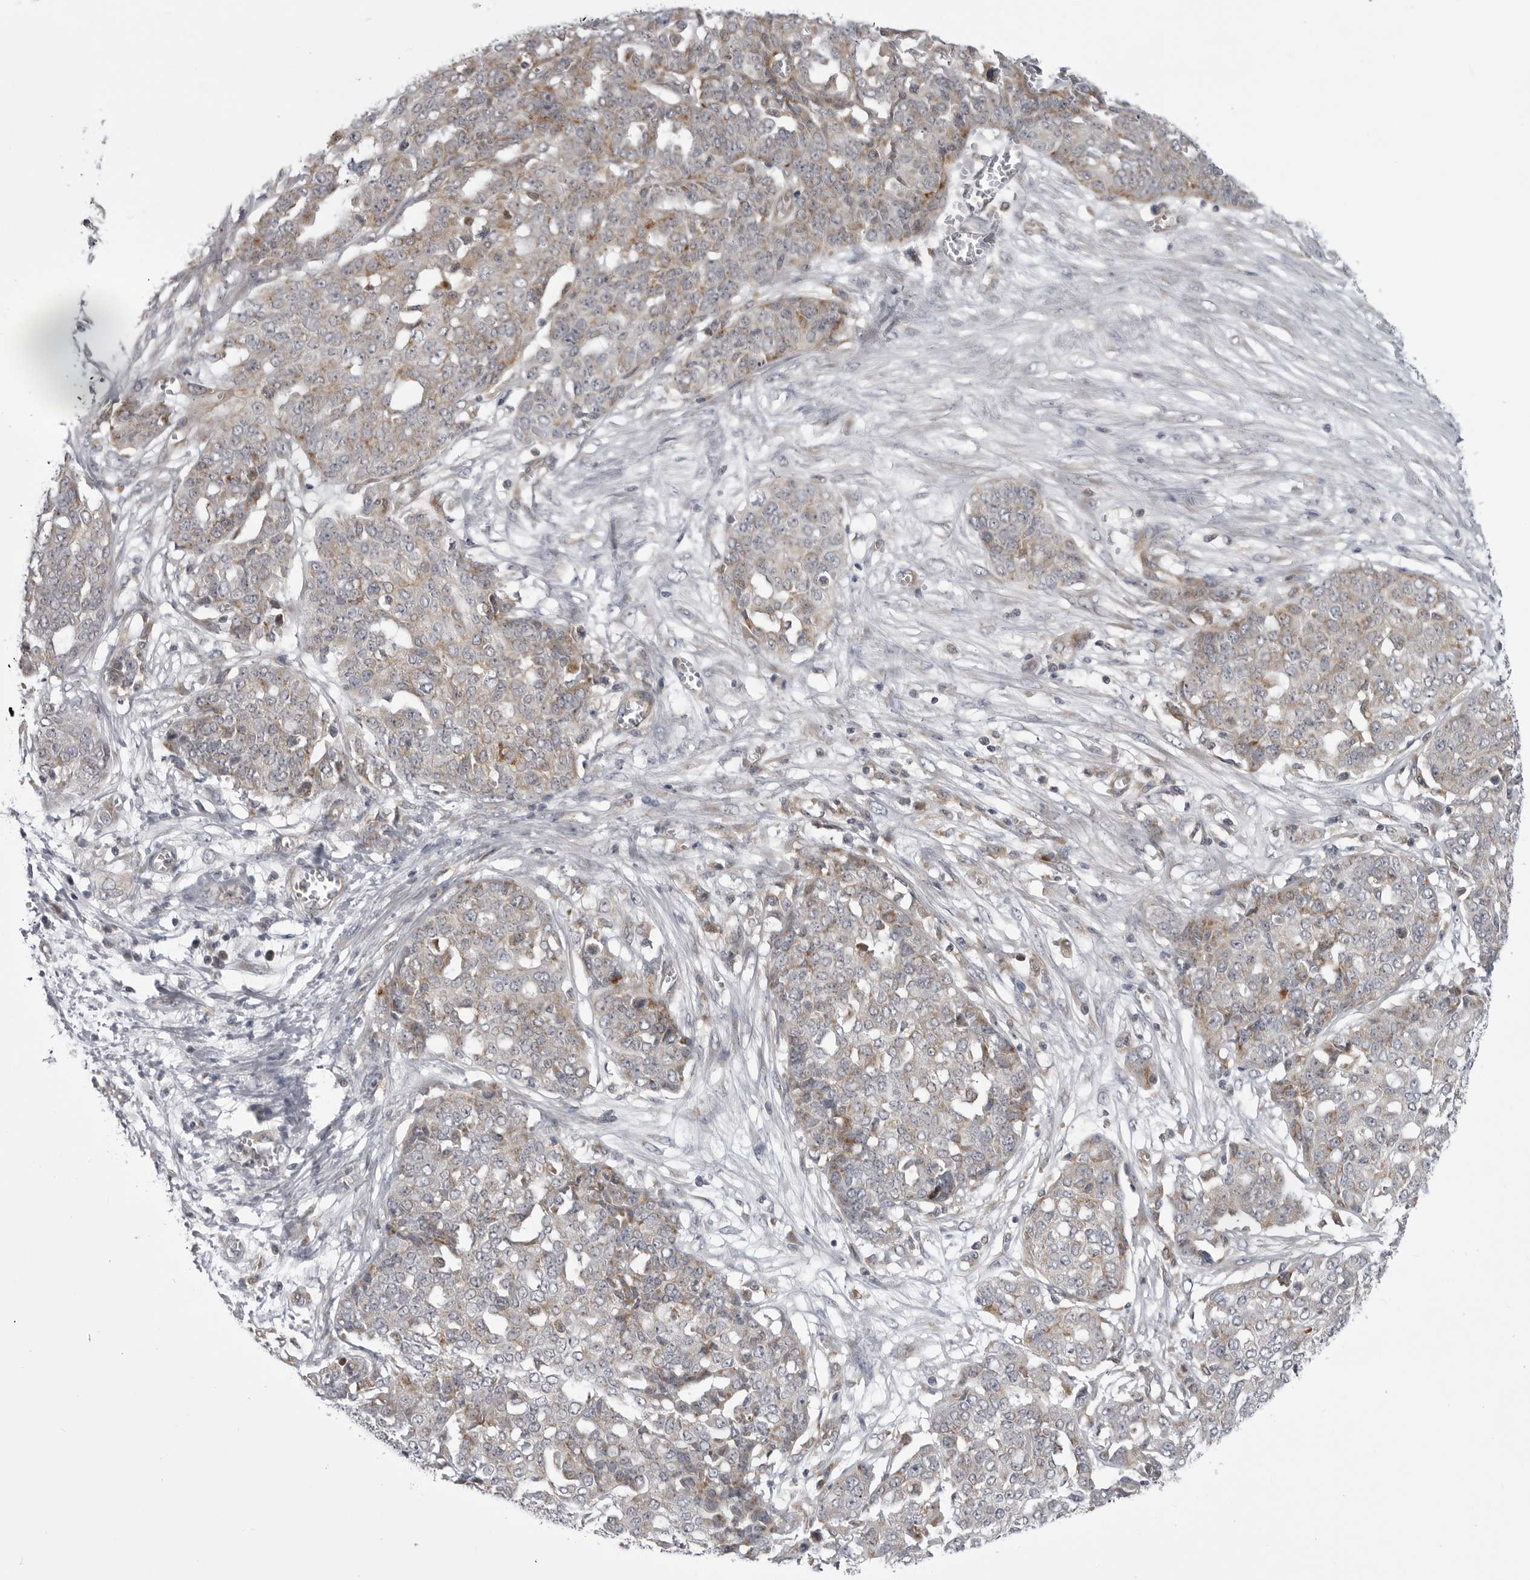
{"staining": {"intensity": "weak", "quantity": "<25%", "location": "cytoplasmic/membranous"}, "tissue": "ovarian cancer", "cell_type": "Tumor cells", "image_type": "cancer", "snomed": [{"axis": "morphology", "description": "Cystadenocarcinoma, serous, NOS"}, {"axis": "topography", "description": "Soft tissue"}, {"axis": "topography", "description": "Ovary"}], "caption": "The photomicrograph exhibits no significant positivity in tumor cells of ovarian cancer (serous cystadenocarcinoma).", "gene": "CCDC18", "patient": {"sex": "female", "age": 57}}